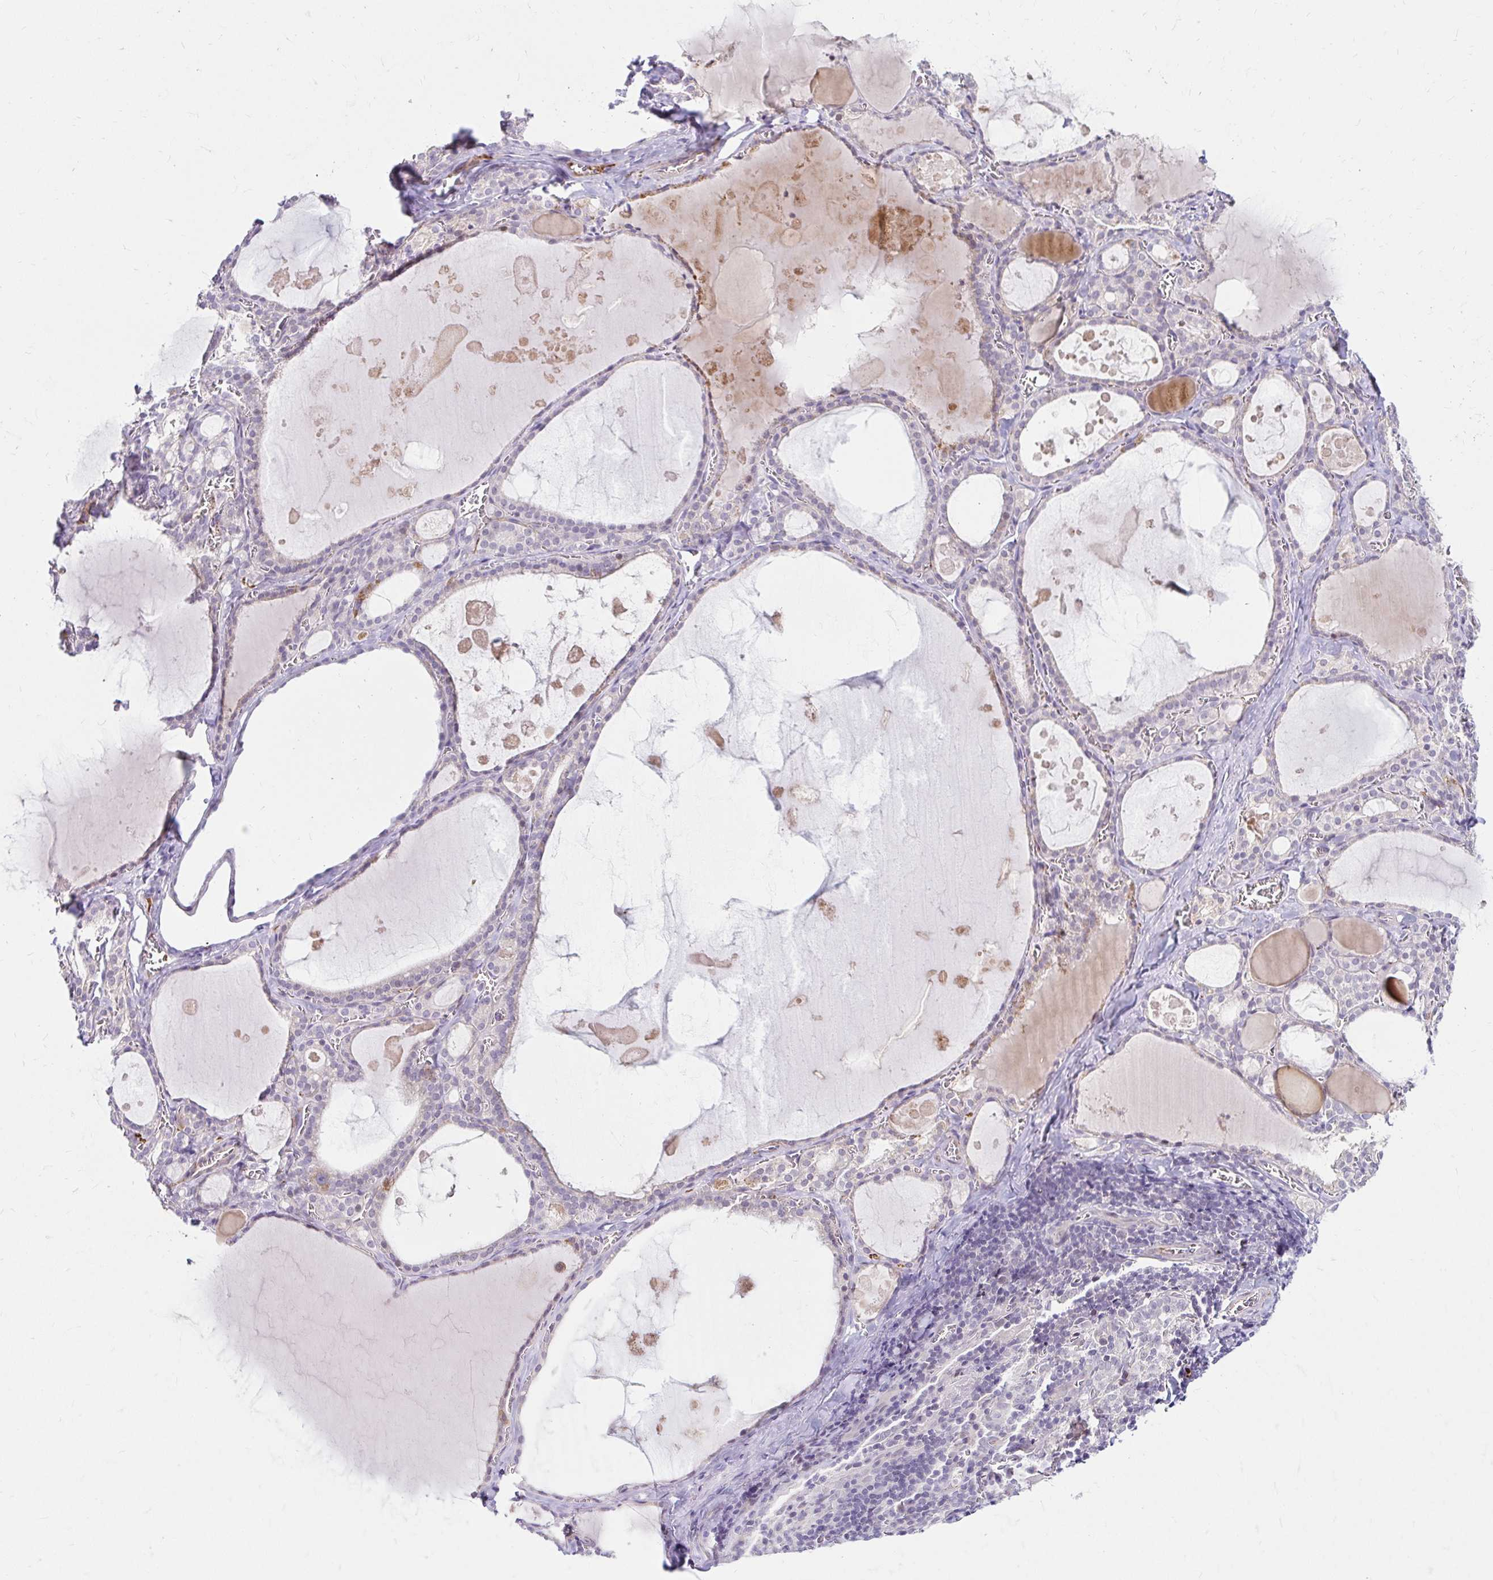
{"staining": {"intensity": "negative", "quantity": "none", "location": "none"}, "tissue": "thyroid gland", "cell_type": "Glandular cells", "image_type": "normal", "snomed": [{"axis": "morphology", "description": "Normal tissue, NOS"}, {"axis": "topography", "description": "Thyroid gland"}], "caption": "IHC of normal human thyroid gland demonstrates no positivity in glandular cells.", "gene": "GUCY1A1", "patient": {"sex": "male", "age": 56}}